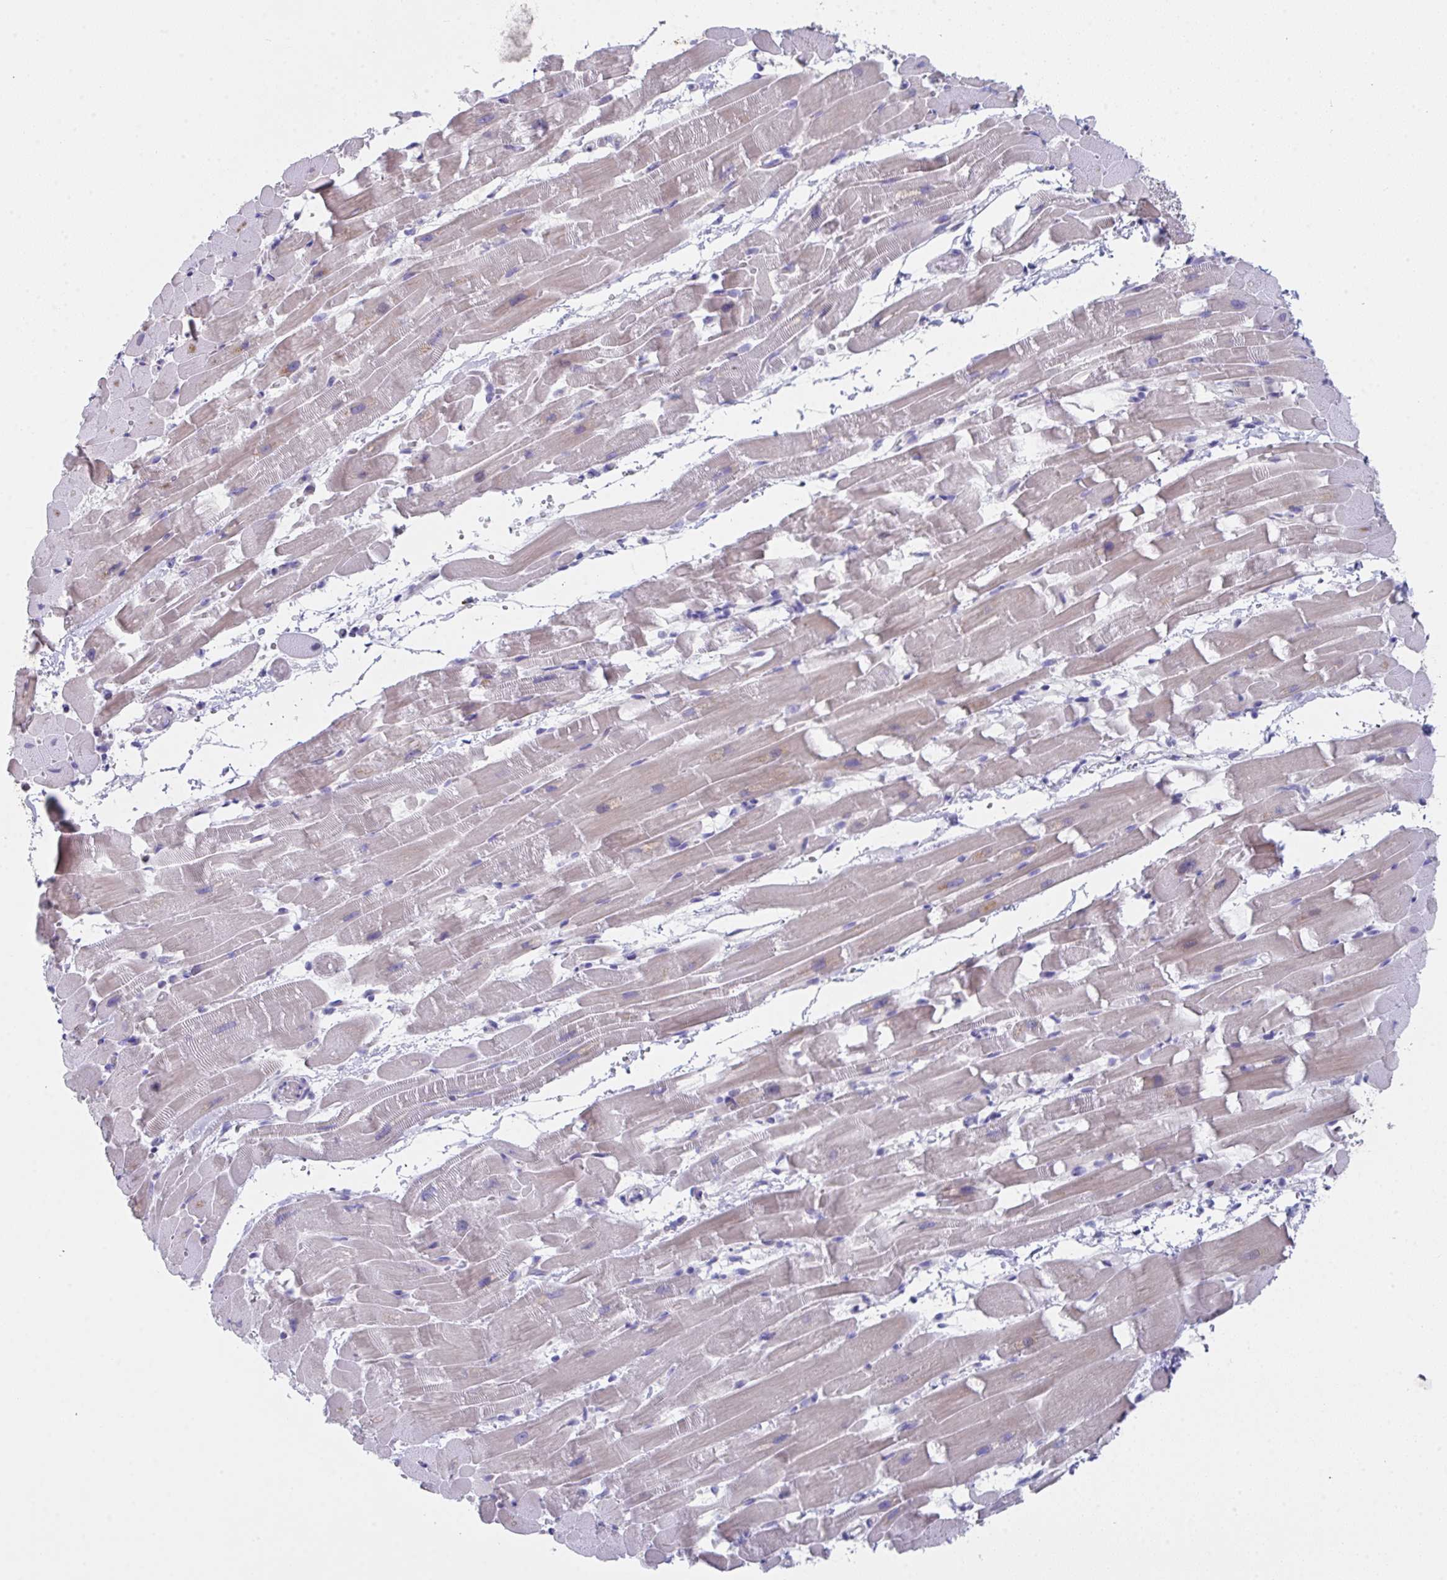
{"staining": {"intensity": "negative", "quantity": "none", "location": "none"}, "tissue": "heart muscle", "cell_type": "Cardiomyocytes", "image_type": "normal", "snomed": [{"axis": "morphology", "description": "Normal tissue, NOS"}, {"axis": "topography", "description": "Heart"}], "caption": "Immunohistochemistry (IHC) of benign heart muscle exhibits no positivity in cardiomyocytes.", "gene": "FBXO47", "patient": {"sex": "male", "age": 37}}